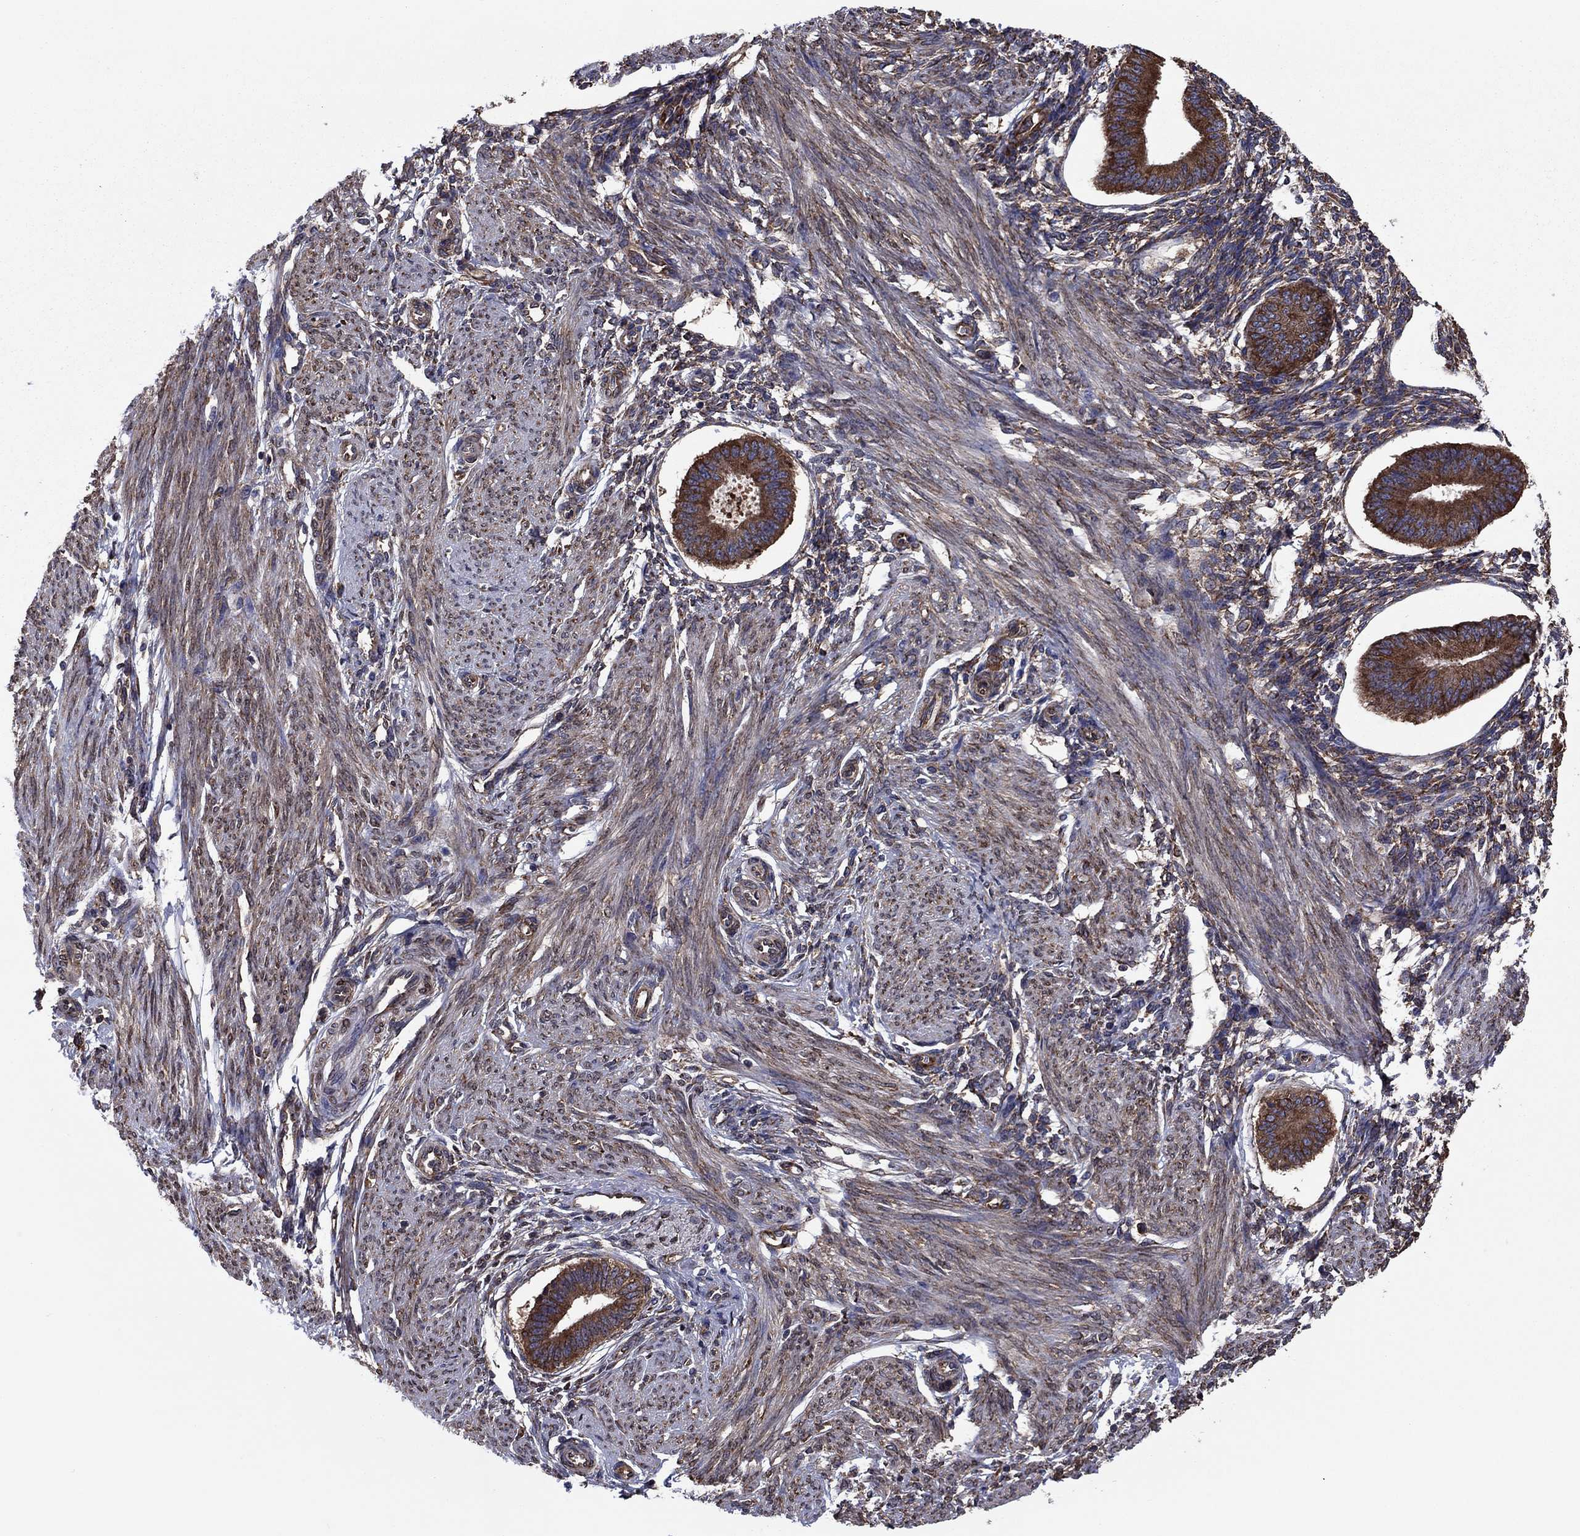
{"staining": {"intensity": "moderate", "quantity": "25%-75%", "location": "cytoplasmic/membranous"}, "tissue": "endometrium", "cell_type": "Cells in endometrial stroma", "image_type": "normal", "snomed": [{"axis": "morphology", "description": "Normal tissue, NOS"}, {"axis": "topography", "description": "Endometrium"}], "caption": "Cells in endometrial stroma reveal medium levels of moderate cytoplasmic/membranous positivity in about 25%-75% of cells in unremarkable human endometrium. (Stains: DAB (3,3'-diaminobenzidine) in brown, nuclei in blue, Microscopy: brightfield microscopy at high magnification).", "gene": "YBX1", "patient": {"sex": "female", "age": 39}}